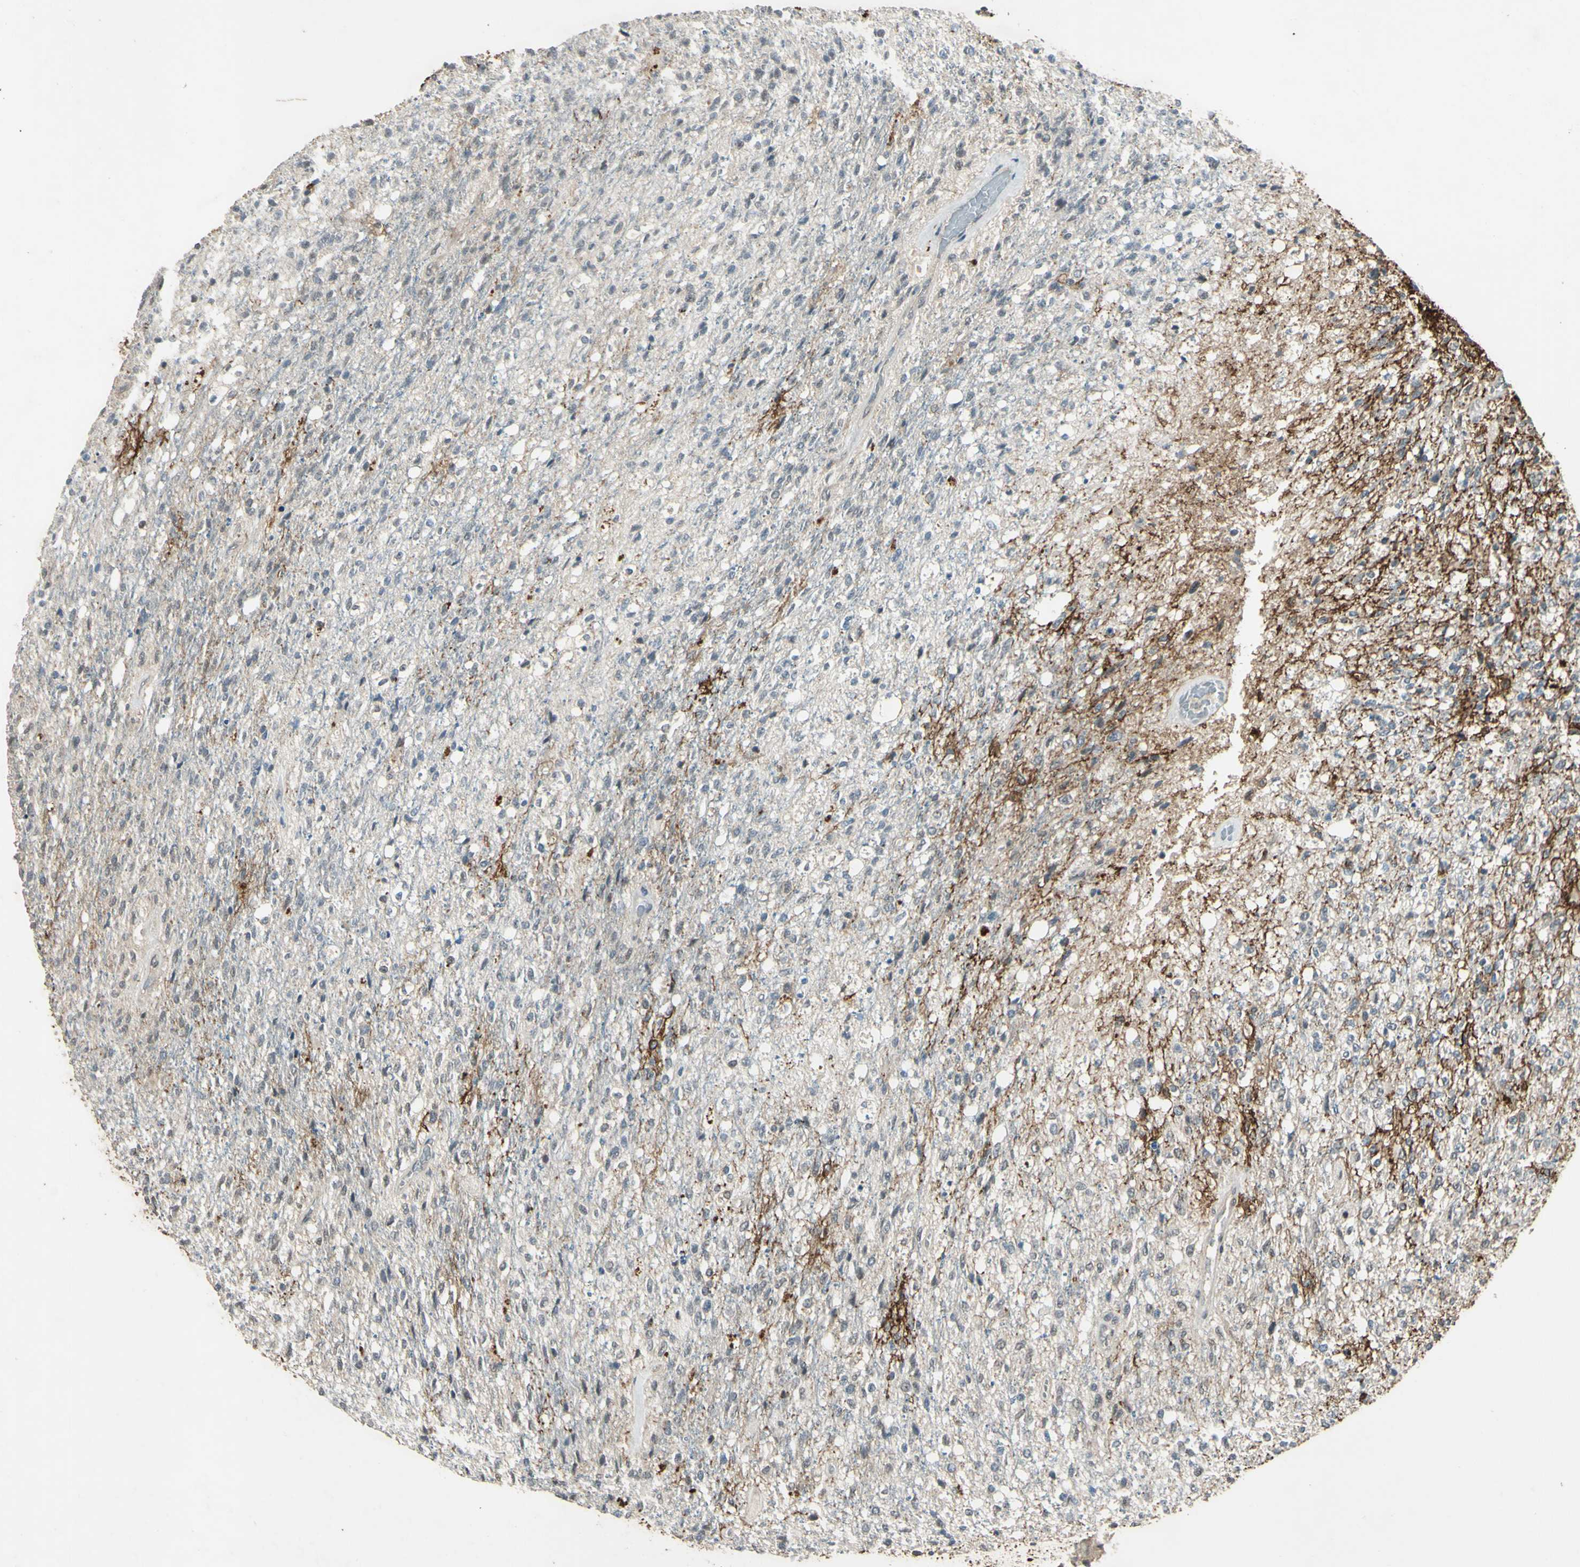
{"staining": {"intensity": "weak", "quantity": "<25%", "location": "cytoplasmic/membranous"}, "tissue": "glioma", "cell_type": "Tumor cells", "image_type": "cancer", "snomed": [{"axis": "morphology", "description": "Normal tissue, NOS"}, {"axis": "morphology", "description": "Glioma, malignant, High grade"}, {"axis": "topography", "description": "Cerebral cortex"}], "caption": "Immunohistochemistry photomicrograph of human glioma stained for a protein (brown), which demonstrates no staining in tumor cells.", "gene": "PSMD5", "patient": {"sex": "male", "age": 77}}